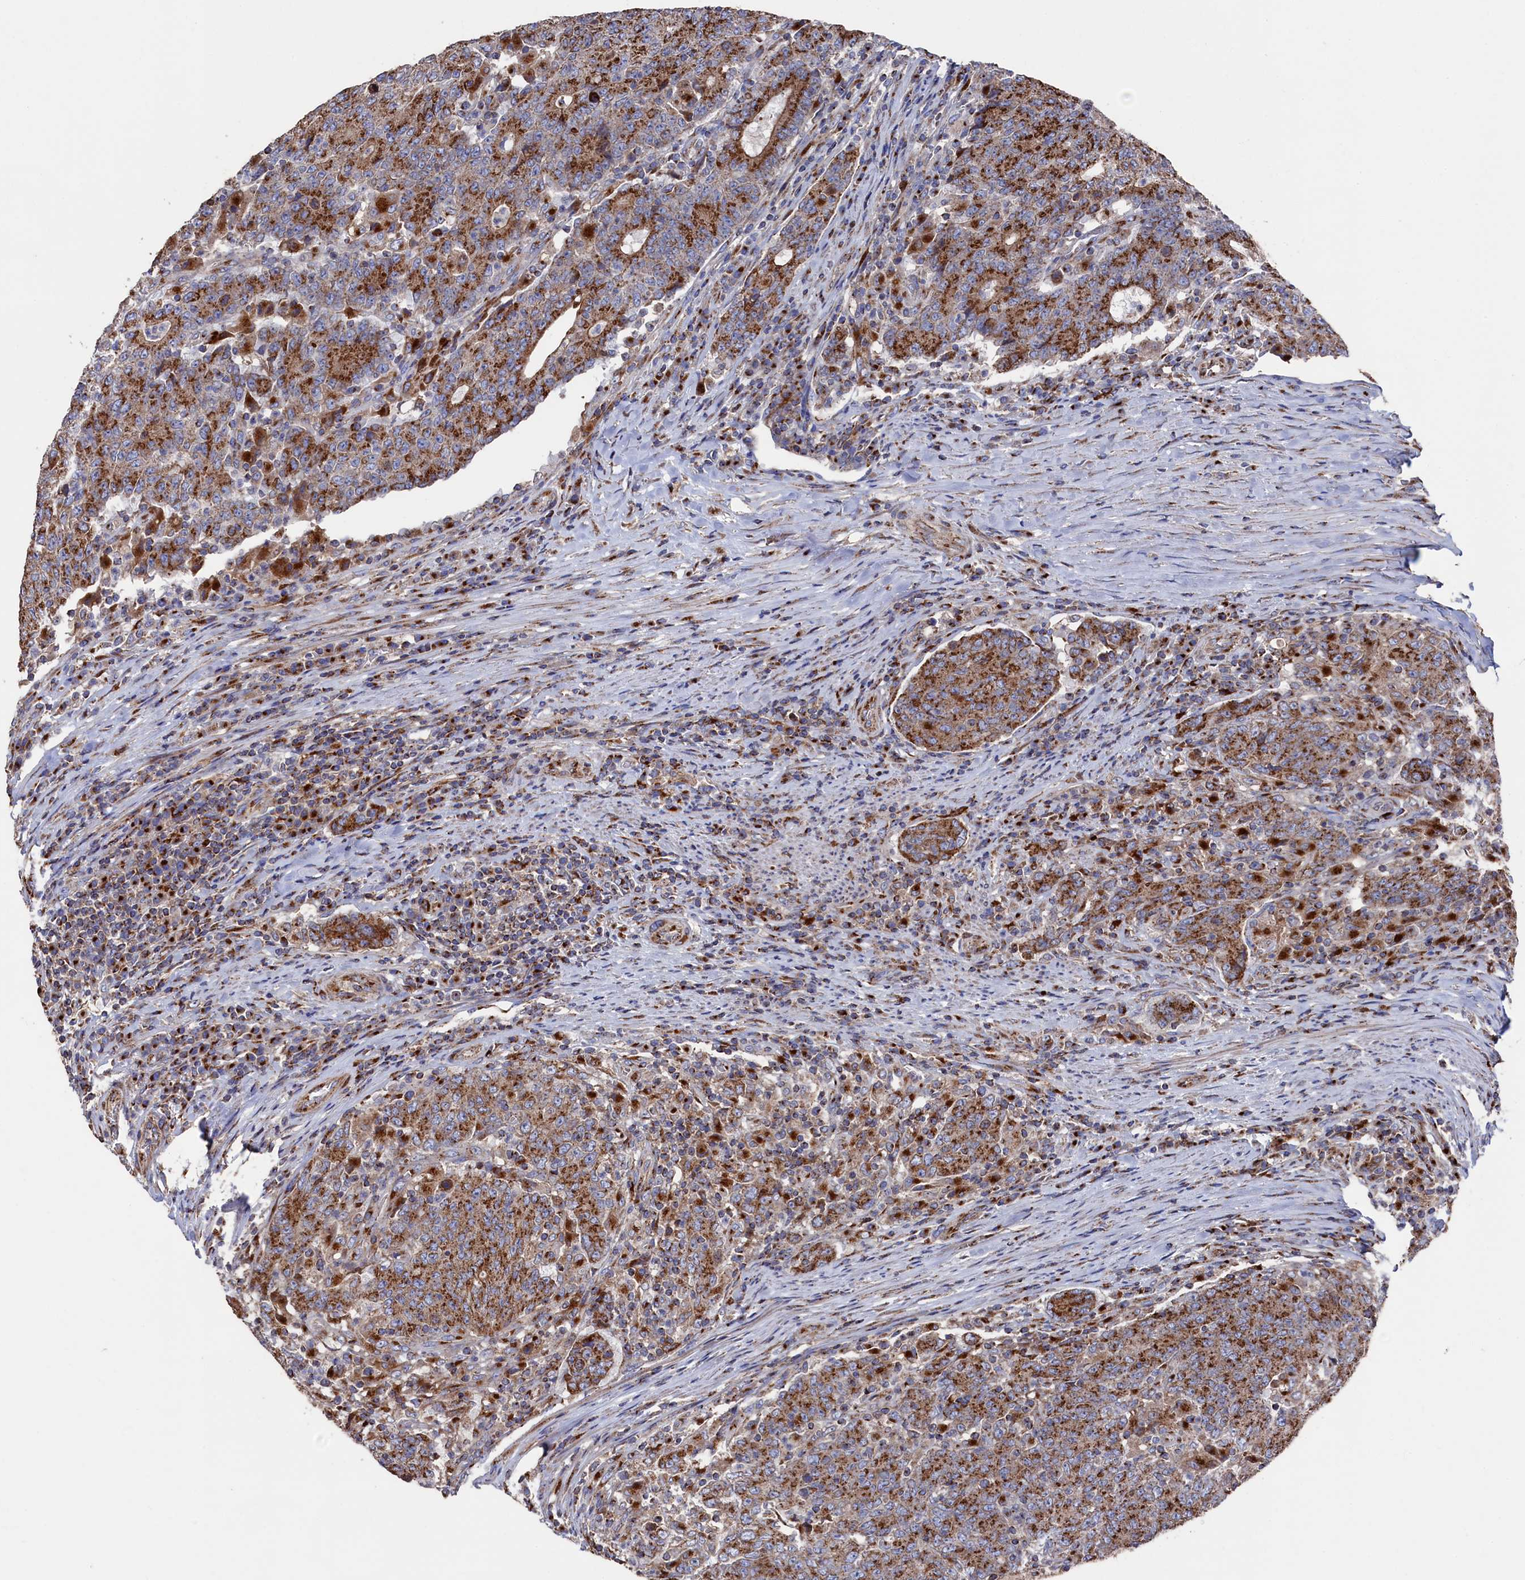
{"staining": {"intensity": "strong", "quantity": ">75%", "location": "cytoplasmic/membranous"}, "tissue": "colorectal cancer", "cell_type": "Tumor cells", "image_type": "cancer", "snomed": [{"axis": "morphology", "description": "Adenocarcinoma, NOS"}, {"axis": "topography", "description": "Colon"}], "caption": "Immunohistochemical staining of colorectal cancer (adenocarcinoma) demonstrates strong cytoplasmic/membranous protein staining in about >75% of tumor cells.", "gene": "PRRC1", "patient": {"sex": "female", "age": 75}}